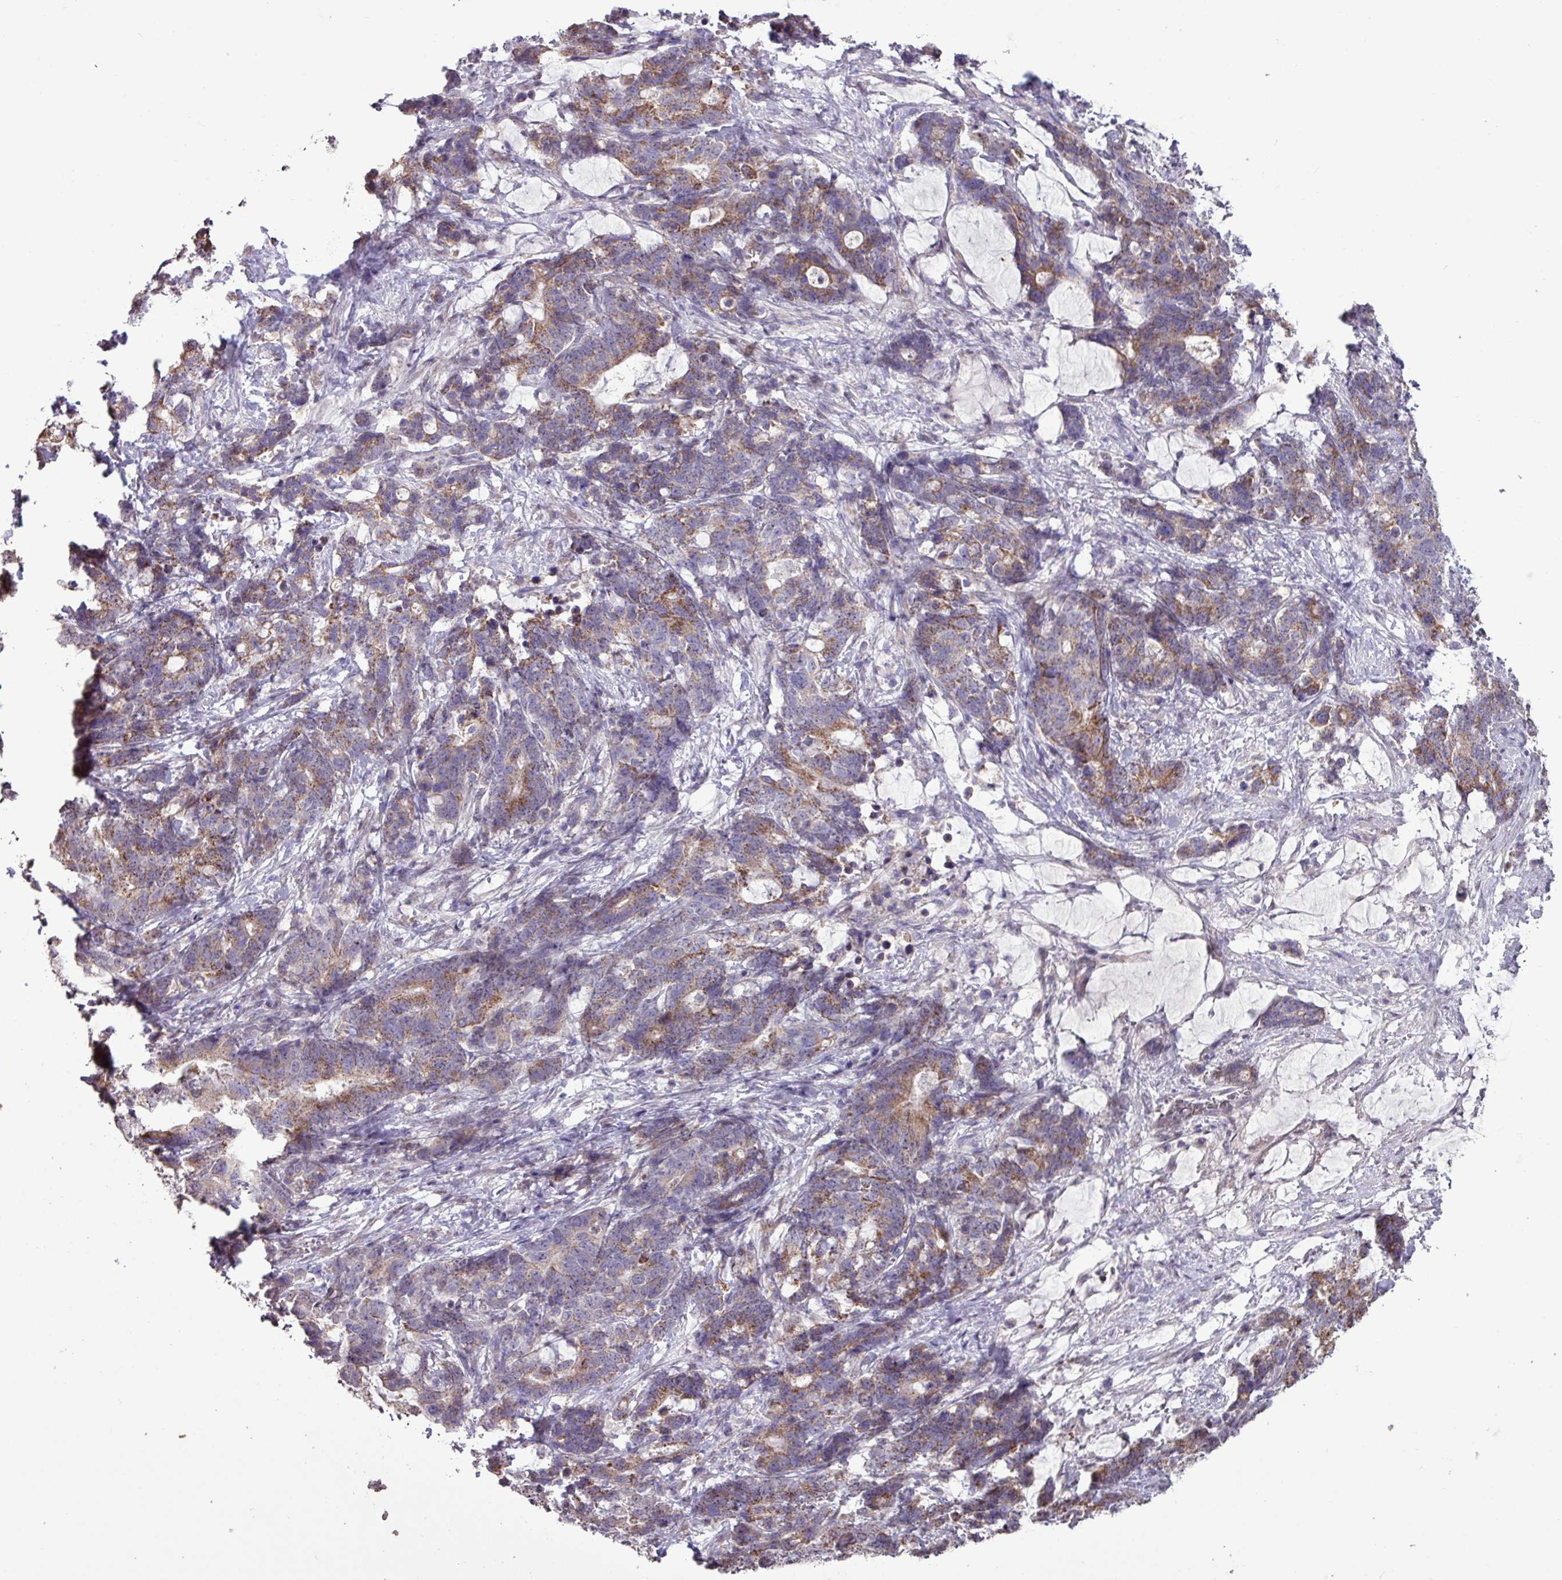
{"staining": {"intensity": "moderate", "quantity": "25%-75%", "location": "cytoplasmic/membranous"}, "tissue": "stomach cancer", "cell_type": "Tumor cells", "image_type": "cancer", "snomed": [{"axis": "morphology", "description": "Normal tissue, NOS"}, {"axis": "morphology", "description": "Adenocarcinoma, NOS"}, {"axis": "topography", "description": "Stomach"}], "caption": "Moderate cytoplasmic/membranous staining is present in about 25%-75% of tumor cells in stomach cancer (adenocarcinoma).", "gene": "L3MBTL3", "patient": {"sex": "female", "age": 64}}